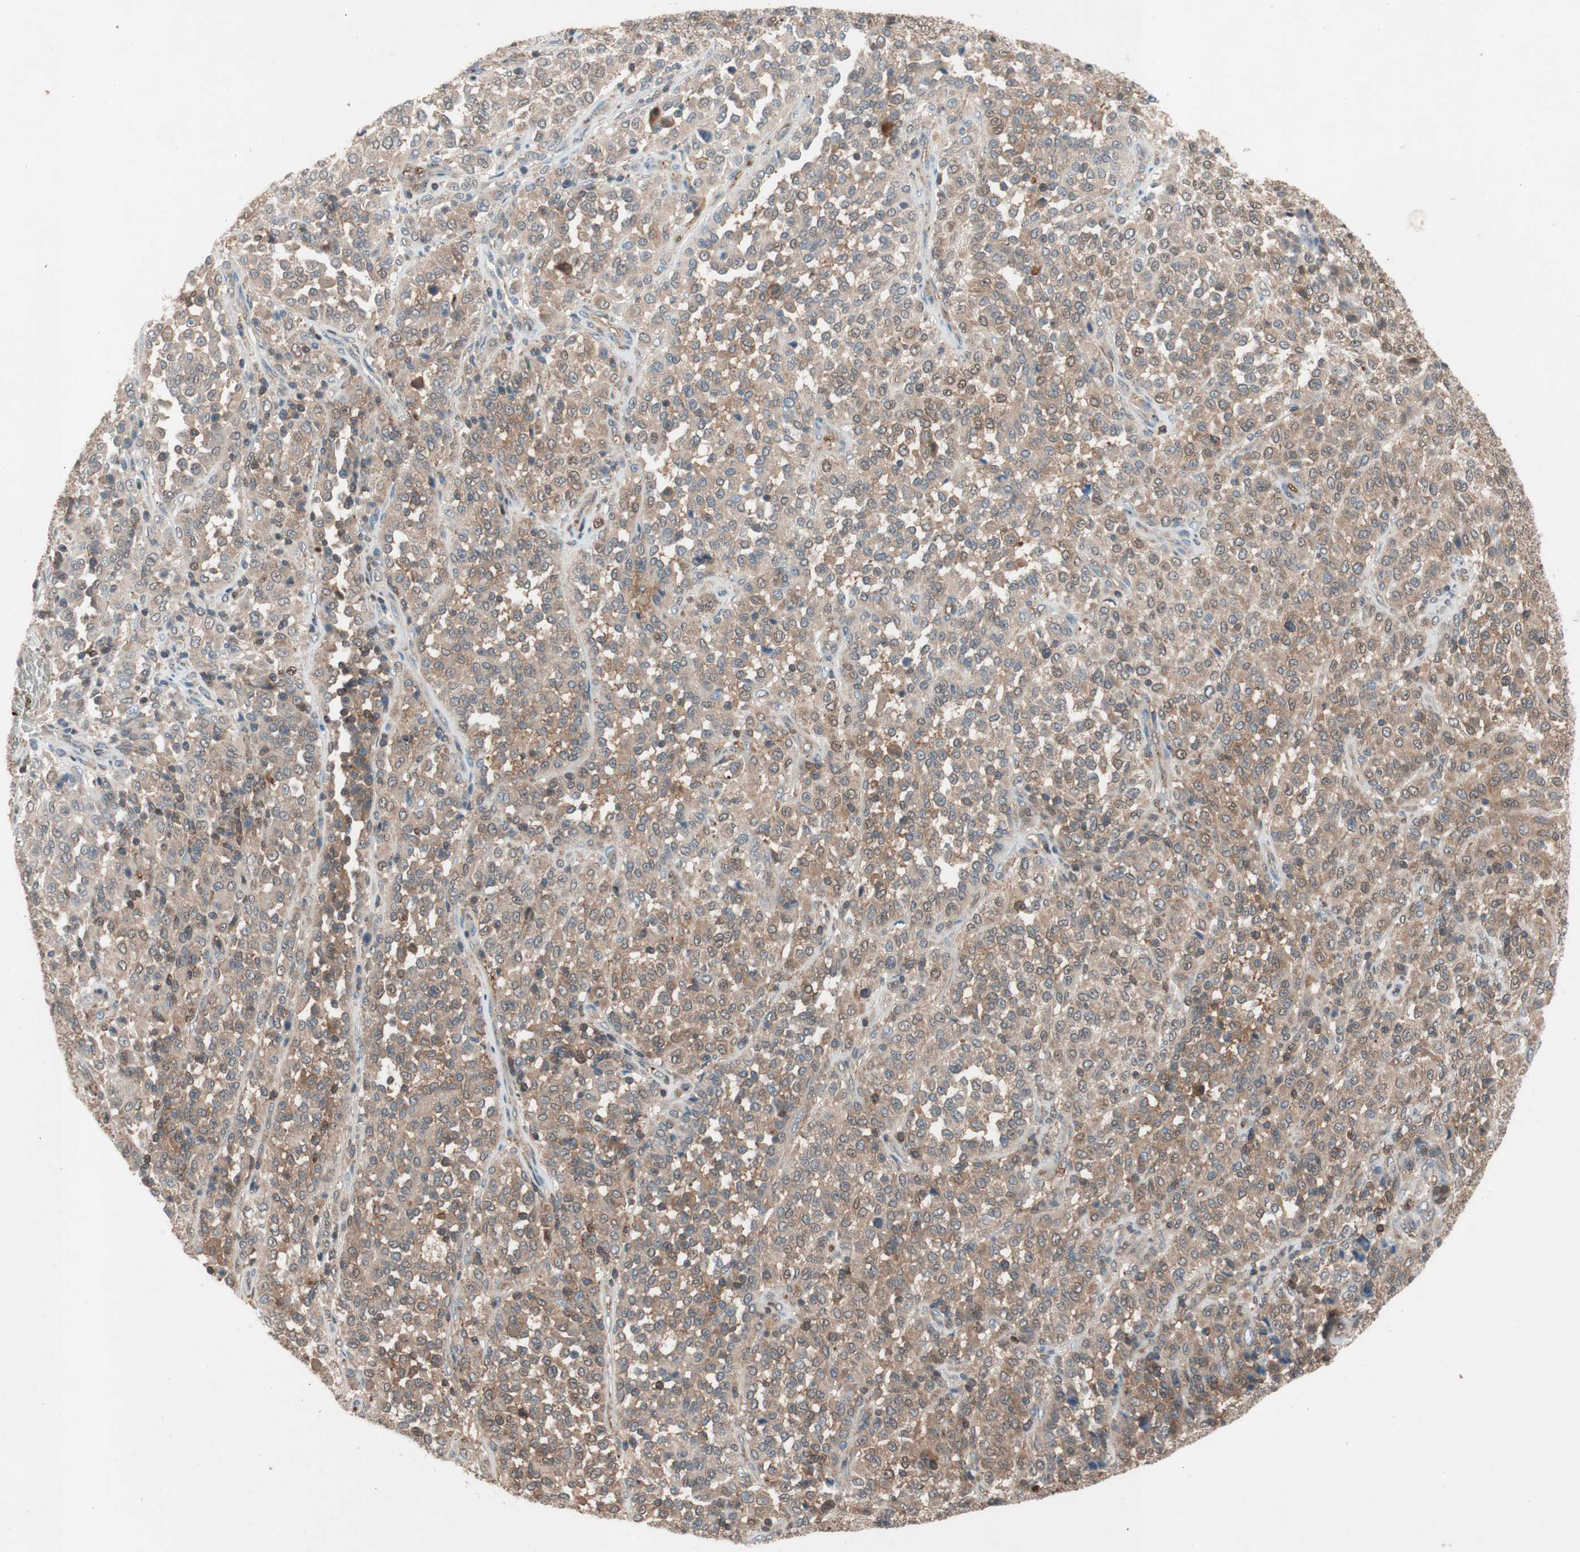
{"staining": {"intensity": "moderate", "quantity": "25%-75%", "location": "cytoplasmic/membranous"}, "tissue": "melanoma", "cell_type": "Tumor cells", "image_type": "cancer", "snomed": [{"axis": "morphology", "description": "Malignant melanoma, Metastatic site"}, {"axis": "topography", "description": "Pancreas"}], "caption": "DAB immunohistochemical staining of human melanoma displays moderate cytoplasmic/membranous protein staining in about 25%-75% of tumor cells.", "gene": "GALT", "patient": {"sex": "female", "age": 30}}